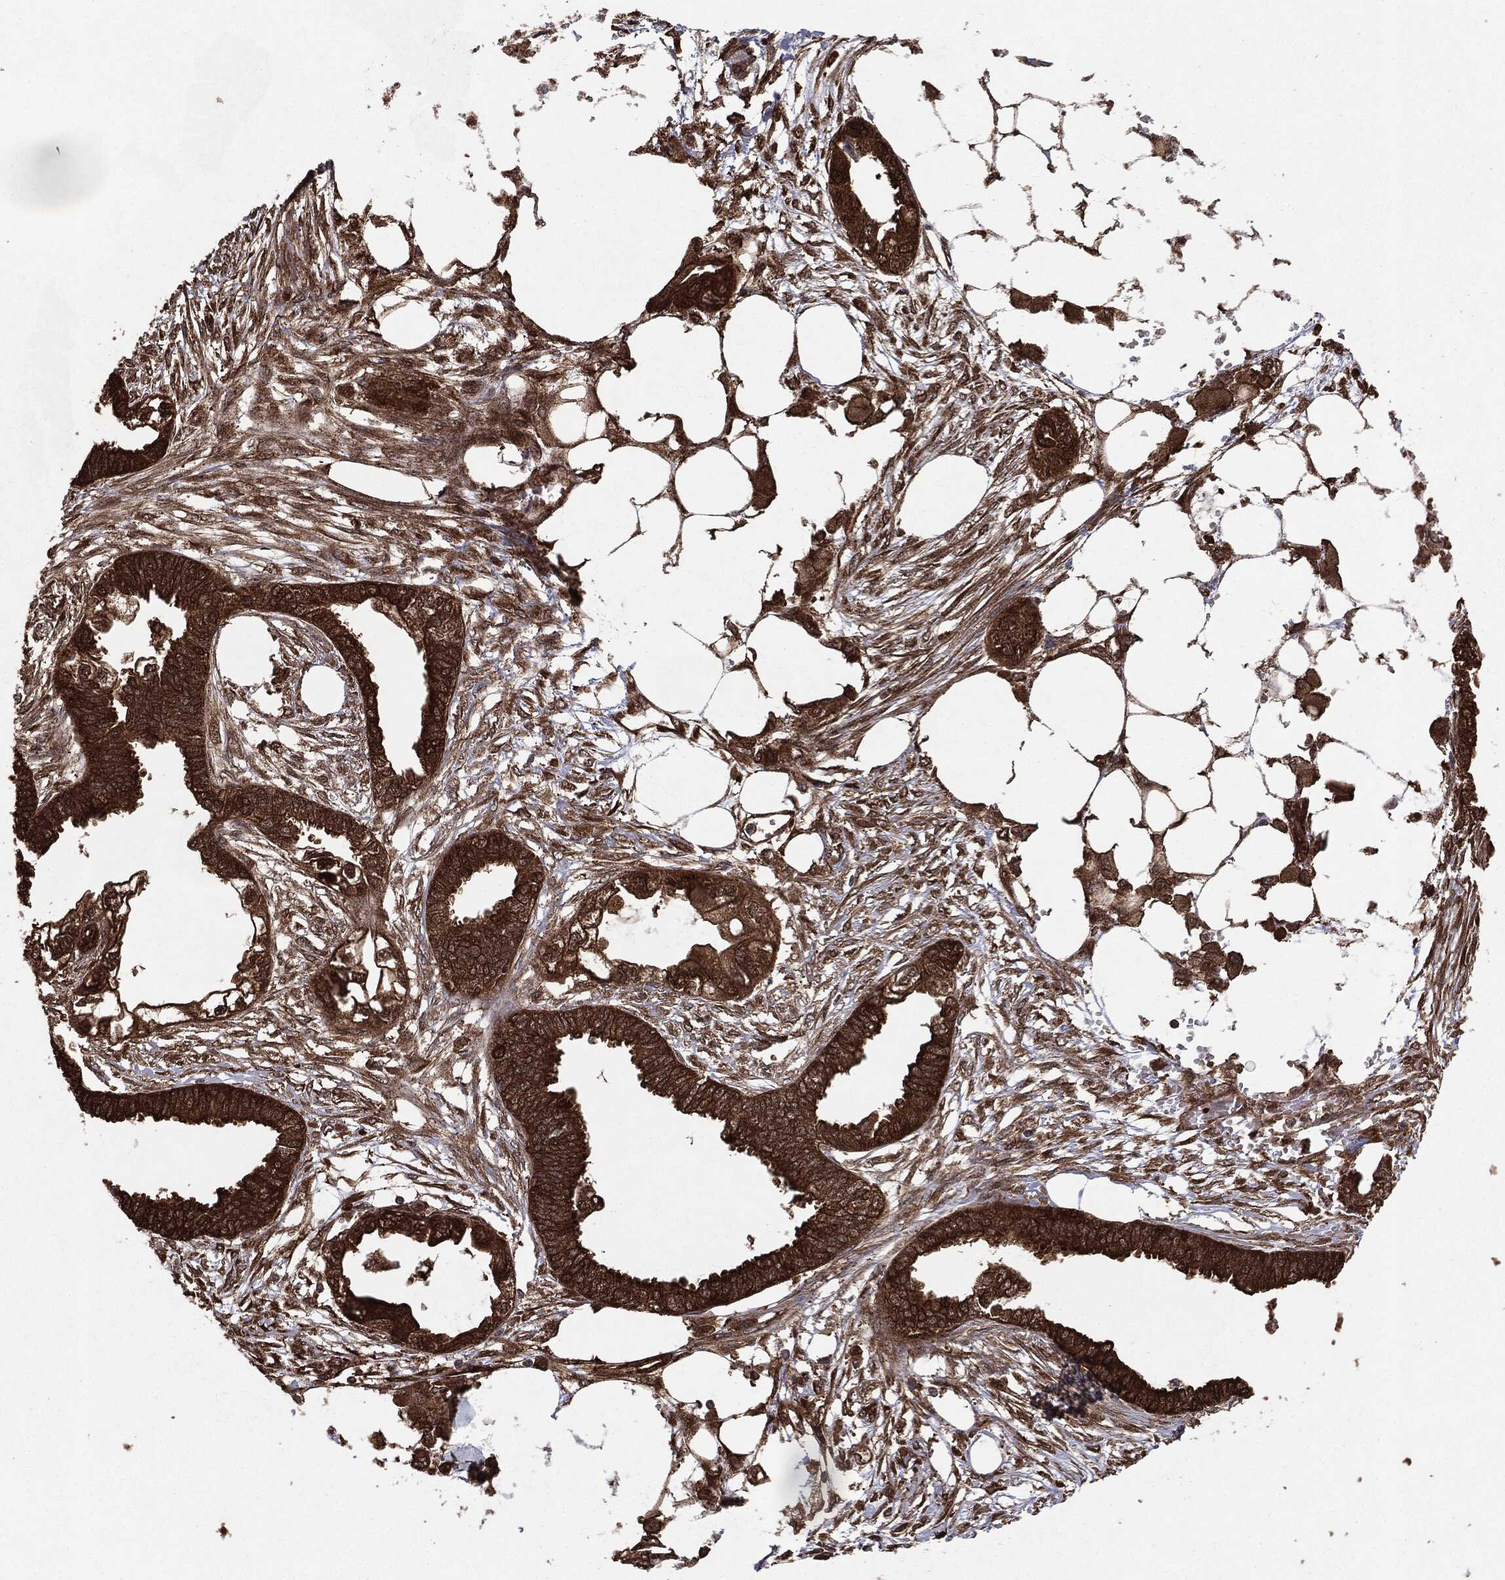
{"staining": {"intensity": "strong", "quantity": ">75%", "location": "cytoplasmic/membranous"}, "tissue": "endometrial cancer", "cell_type": "Tumor cells", "image_type": "cancer", "snomed": [{"axis": "morphology", "description": "Adenocarcinoma, NOS"}, {"axis": "morphology", "description": "Adenocarcinoma, metastatic, NOS"}, {"axis": "topography", "description": "Adipose tissue"}, {"axis": "topography", "description": "Endometrium"}], "caption": "Immunohistochemistry micrograph of neoplastic tissue: human adenocarcinoma (endometrial) stained using immunohistochemistry exhibits high levels of strong protein expression localized specifically in the cytoplasmic/membranous of tumor cells, appearing as a cytoplasmic/membranous brown color.", "gene": "NME1", "patient": {"sex": "female", "age": 67}}